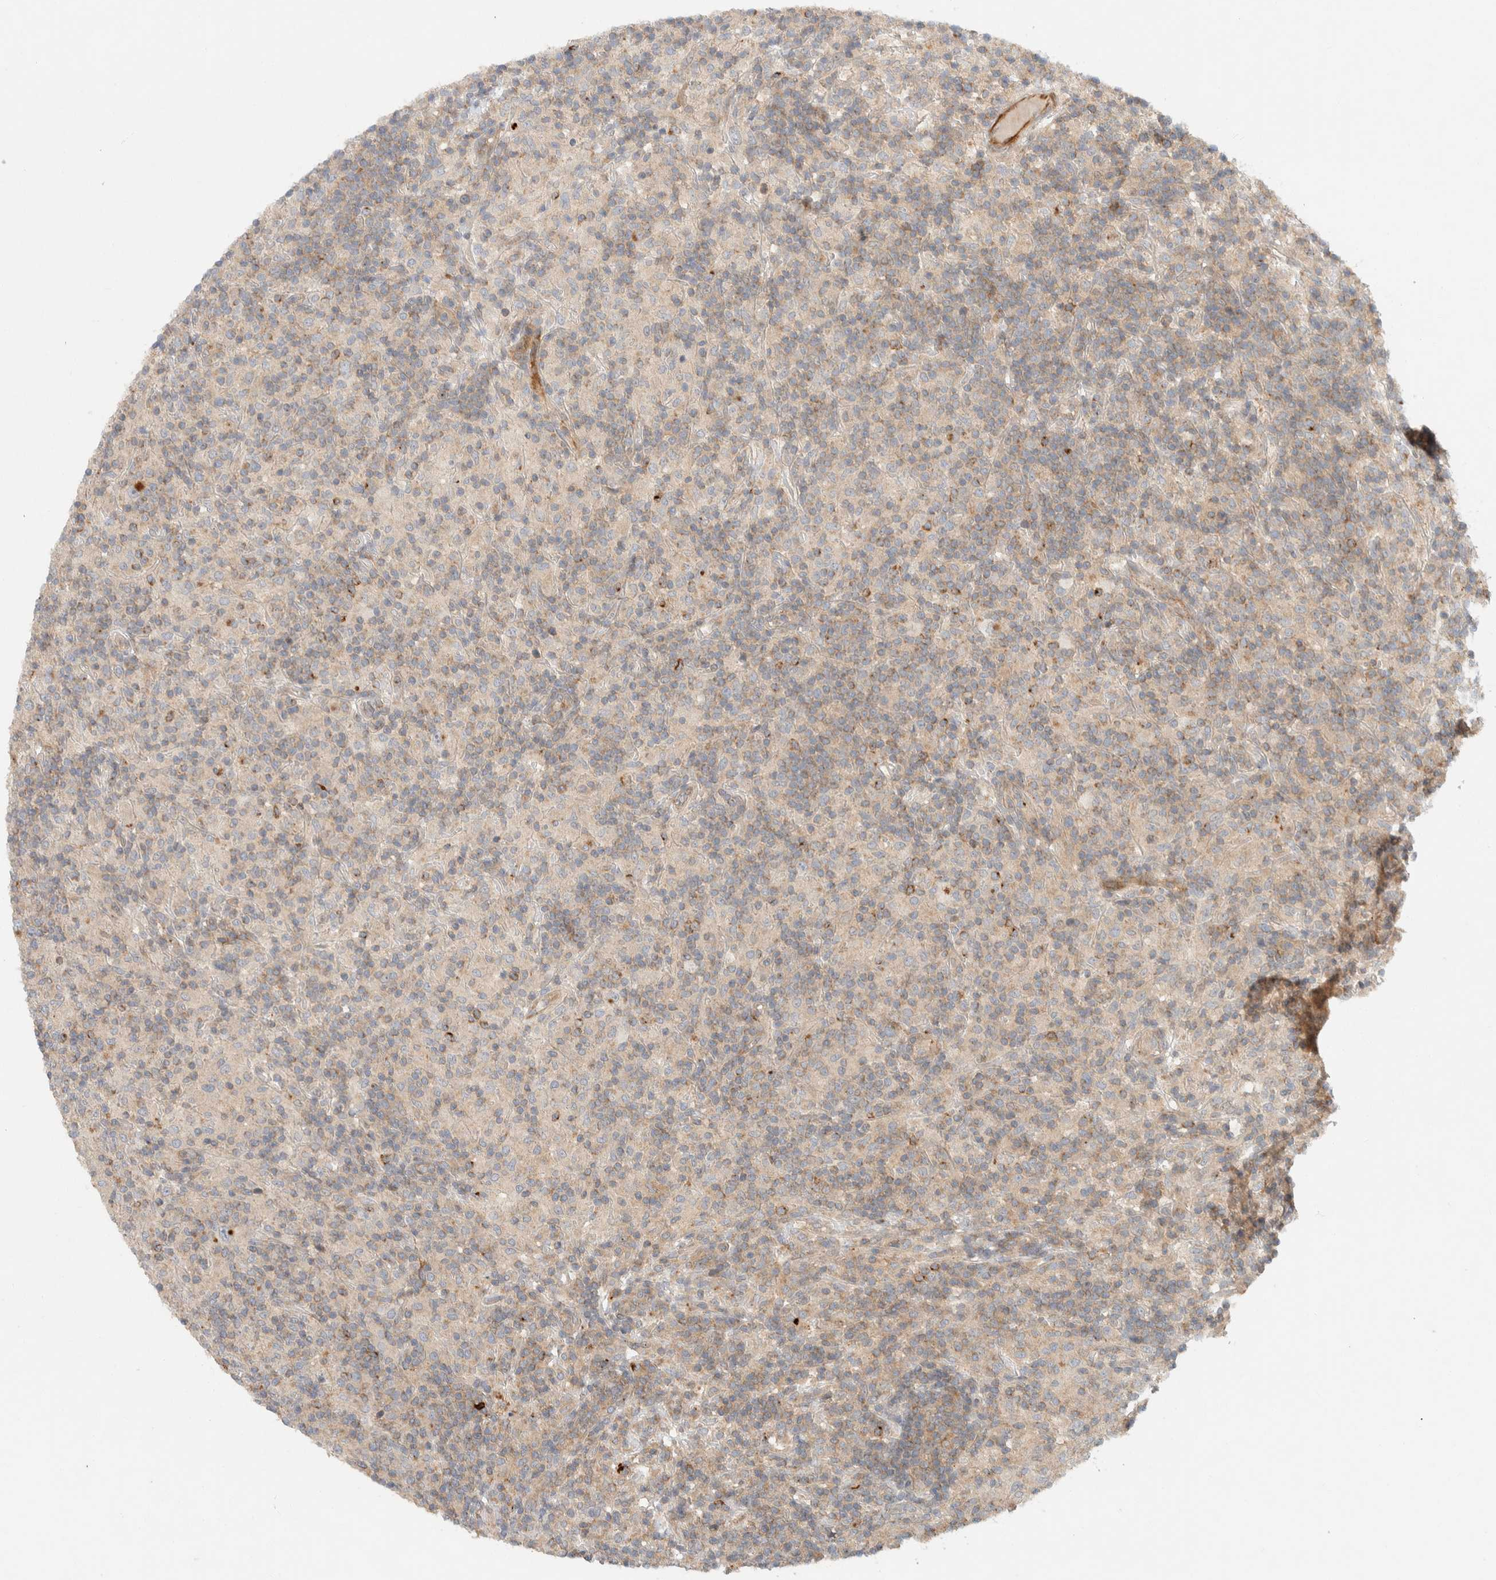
{"staining": {"intensity": "weak", "quantity": ">75%", "location": "cytoplasmic/membranous"}, "tissue": "lymphoma", "cell_type": "Tumor cells", "image_type": "cancer", "snomed": [{"axis": "morphology", "description": "Hodgkin's disease, NOS"}, {"axis": "topography", "description": "Lymph node"}], "caption": "A brown stain shows weak cytoplasmic/membranous staining of a protein in human Hodgkin's disease tumor cells.", "gene": "KIF9", "patient": {"sex": "male", "age": 70}}